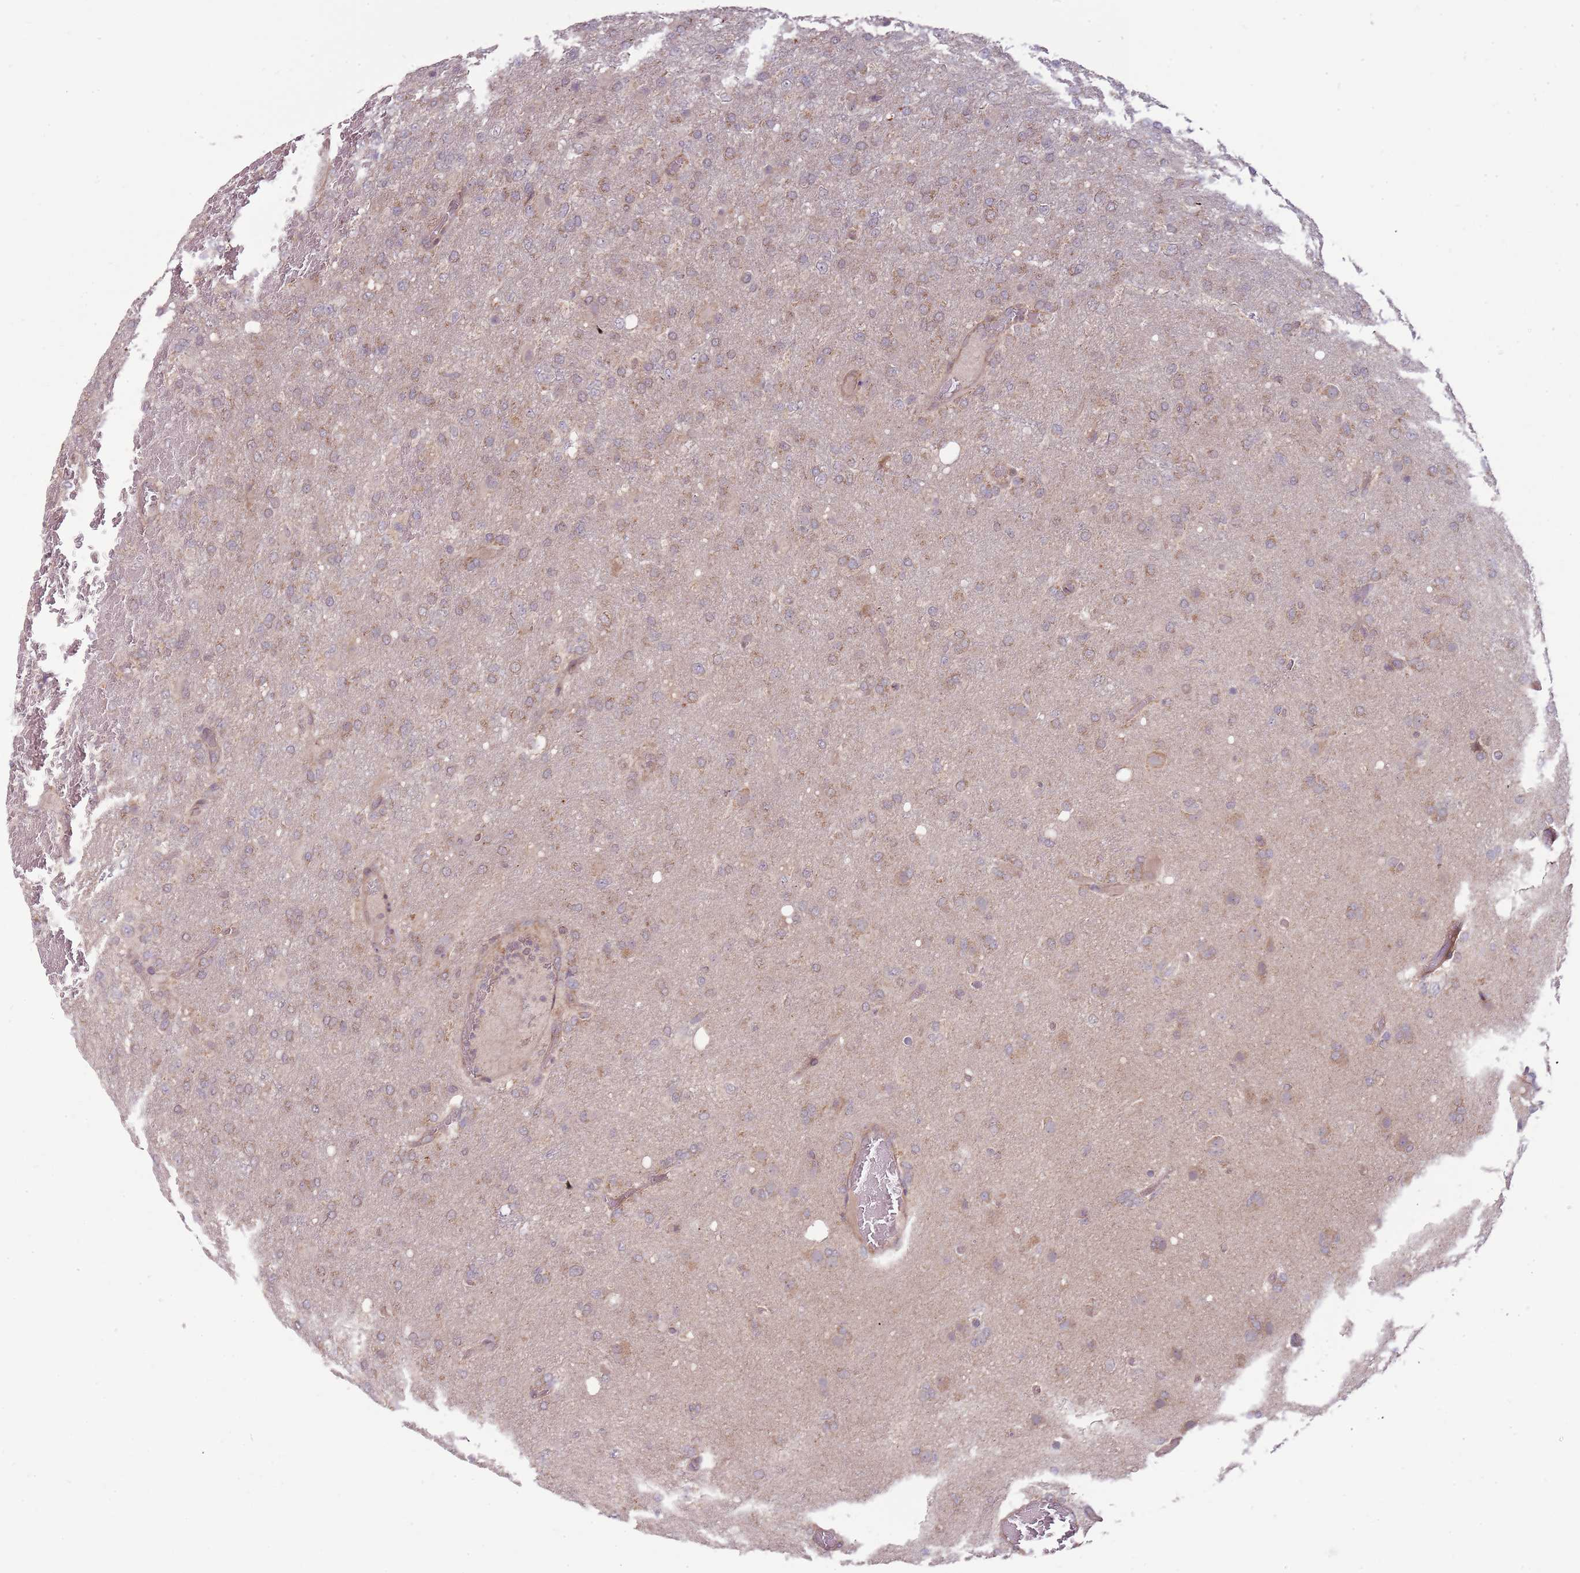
{"staining": {"intensity": "negative", "quantity": "none", "location": "none"}, "tissue": "glioma", "cell_type": "Tumor cells", "image_type": "cancer", "snomed": [{"axis": "morphology", "description": "Glioma, malignant, High grade"}, {"axis": "topography", "description": "Brain"}], "caption": "High-grade glioma (malignant) was stained to show a protein in brown. There is no significant expression in tumor cells. (Brightfield microscopy of DAB (3,3'-diaminobenzidine) immunohistochemistry (IHC) at high magnification).", "gene": "RNF181", "patient": {"sex": "female", "age": 74}}